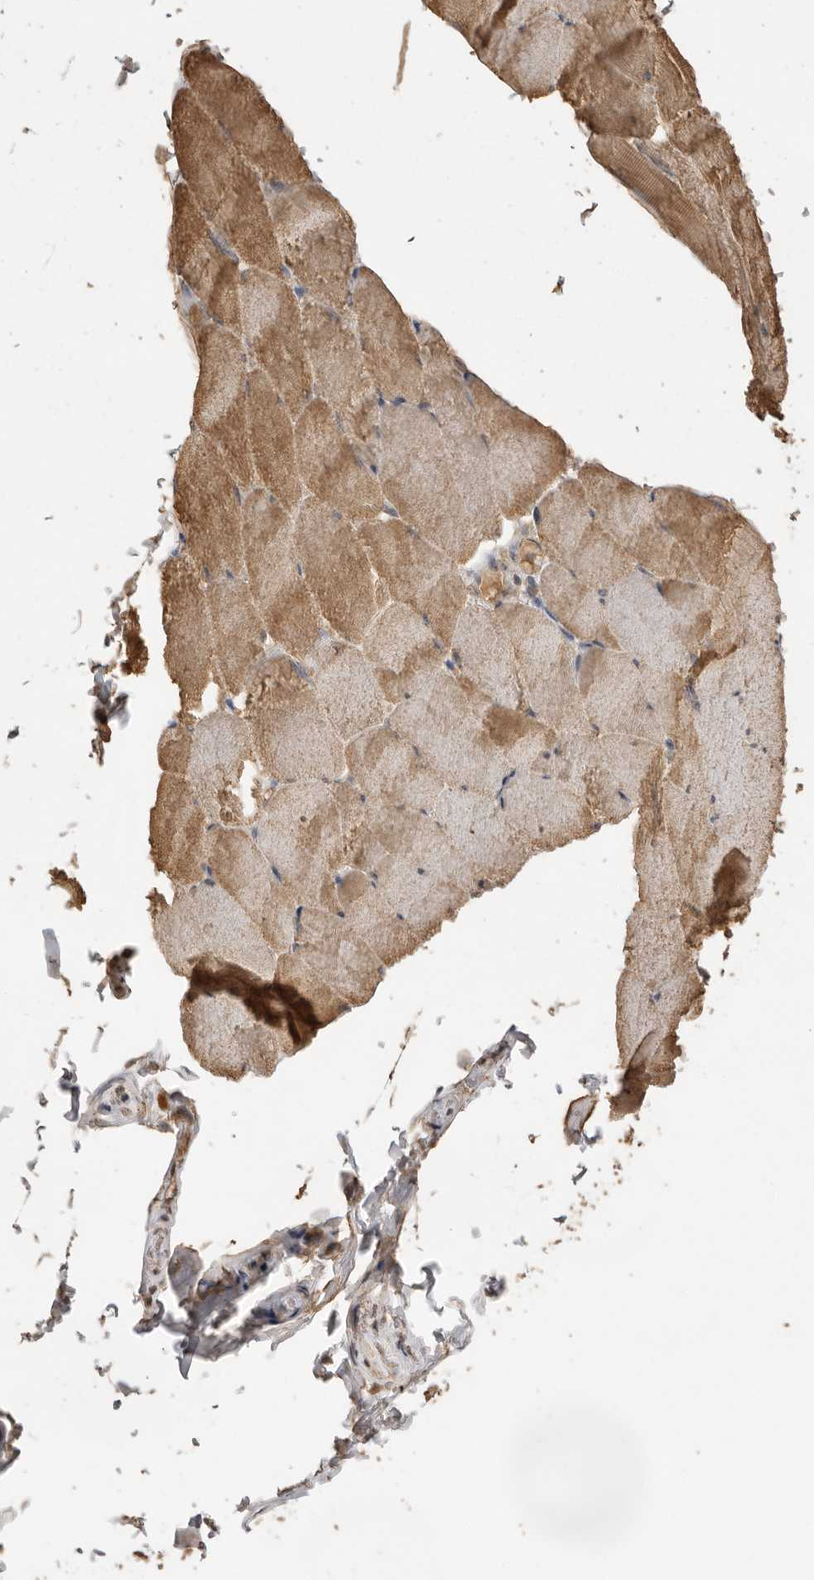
{"staining": {"intensity": "moderate", "quantity": "25%-75%", "location": "cytoplasmic/membranous"}, "tissue": "skeletal muscle", "cell_type": "Myocytes", "image_type": "normal", "snomed": [{"axis": "morphology", "description": "Normal tissue, NOS"}, {"axis": "topography", "description": "Skeletal muscle"}], "caption": "This image exhibits benign skeletal muscle stained with immunohistochemistry (IHC) to label a protein in brown. The cytoplasmic/membranous of myocytes show moderate positivity for the protein. Nuclei are counter-stained blue.", "gene": "JAG2", "patient": {"sex": "male", "age": 62}}